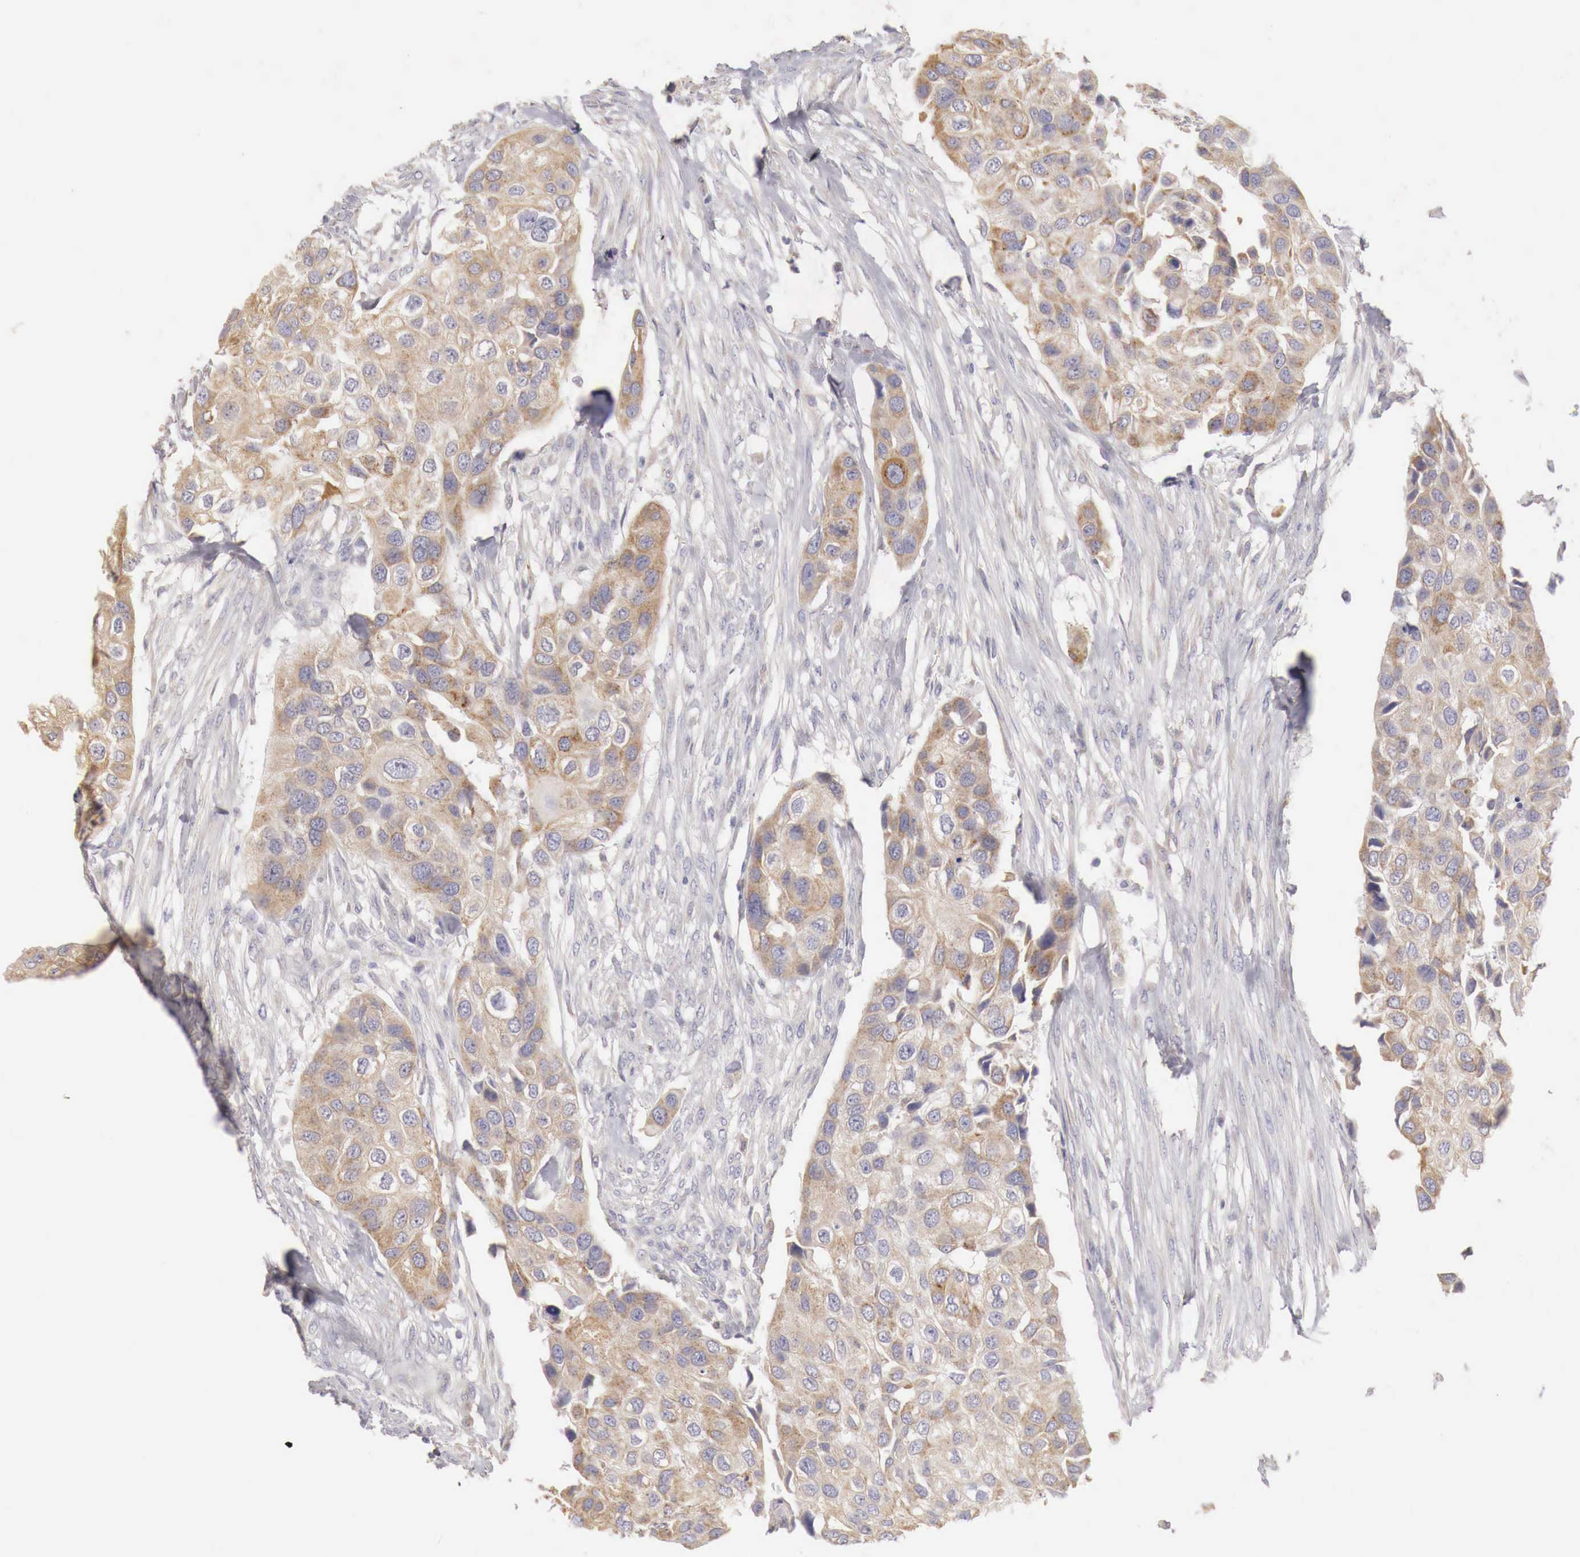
{"staining": {"intensity": "moderate", "quantity": ">75%", "location": "cytoplasmic/membranous"}, "tissue": "urothelial cancer", "cell_type": "Tumor cells", "image_type": "cancer", "snomed": [{"axis": "morphology", "description": "Urothelial carcinoma, High grade"}, {"axis": "topography", "description": "Urinary bladder"}], "caption": "Moderate cytoplasmic/membranous staining is identified in approximately >75% of tumor cells in urothelial cancer. (Brightfield microscopy of DAB IHC at high magnification).", "gene": "NSDHL", "patient": {"sex": "male", "age": 55}}